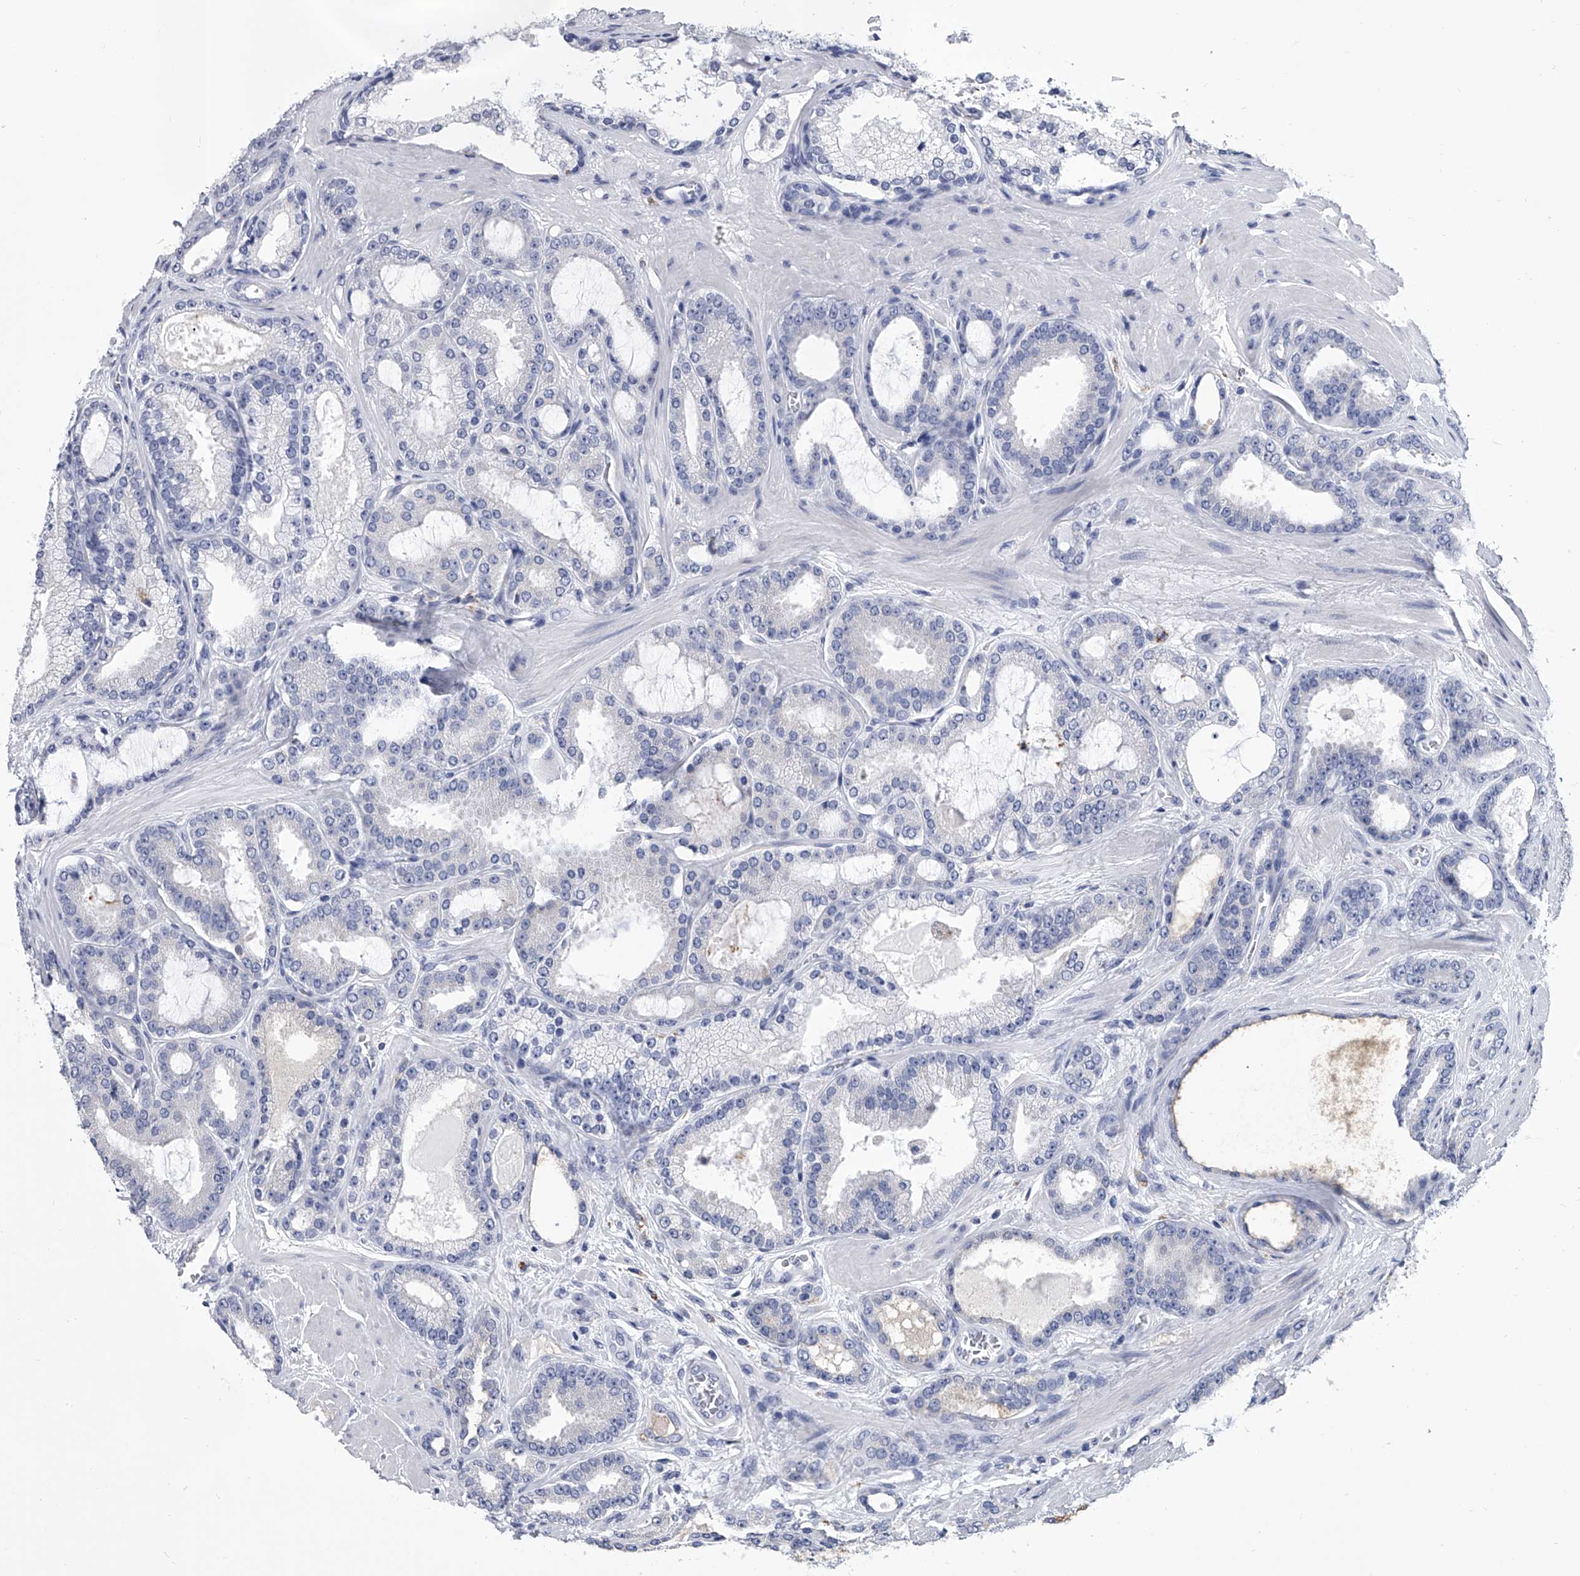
{"staining": {"intensity": "negative", "quantity": "none", "location": "none"}, "tissue": "prostate cancer", "cell_type": "Tumor cells", "image_type": "cancer", "snomed": [{"axis": "morphology", "description": "Adenocarcinoma, High grade"}, {"axis": "topography", "description": "Prostate"}], "caption": "This micrograph is of prostate cancer stained with immunohistochemistry to label a protein in brown with the nuclei are counter-stained blue. There is no staining in tumor cells.", "gene": "TRIM8", "patient": {"sex": "male", "age": 60}}